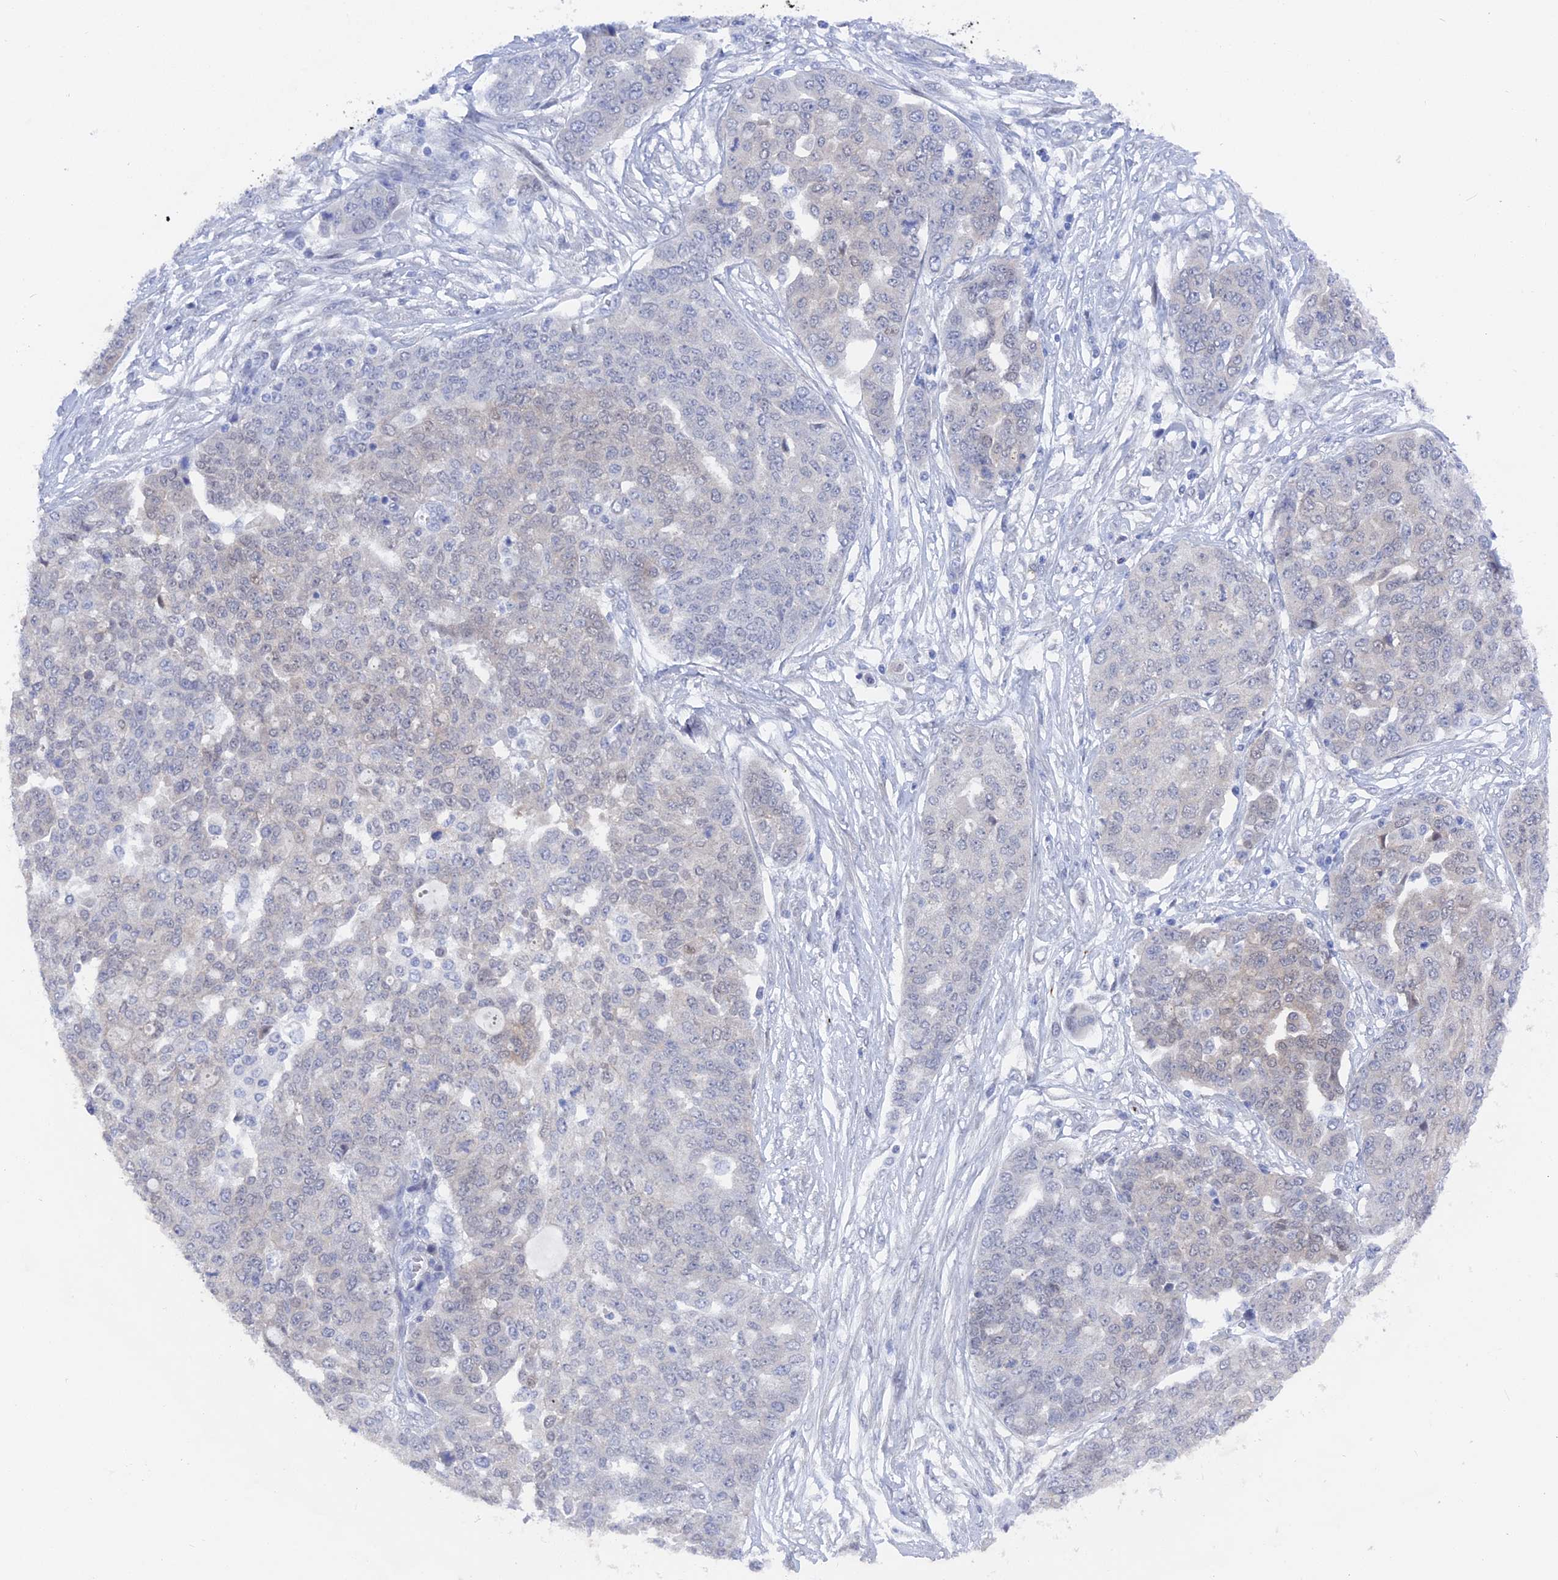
{"staining": {"intensity": "negative", "quantity": "none", "location": "none"}, "tissue": "ovarian cancer", "cell_type": "Tumor cells", "image_type": "cancer", "snomed": [{"axis": "morphology", "description": "Cystadenocarcinoma, serous, NOS"}, {"axis": "topography", "description": "Soft tissue"}, {"axis": "topography", "description": "Ovary"}], "caption": "Ovarian cancer (serous cystadenocarcinoma) was stained to show a protein in brown. There is no significant staining in tumor cells. (DAB (3,3'-diaminobenzidine) immunohistochemistry (IHC) with hematoxylin counter stain).", "gene": "DACT3", "patient": {"sex": "female", "age": 57}}